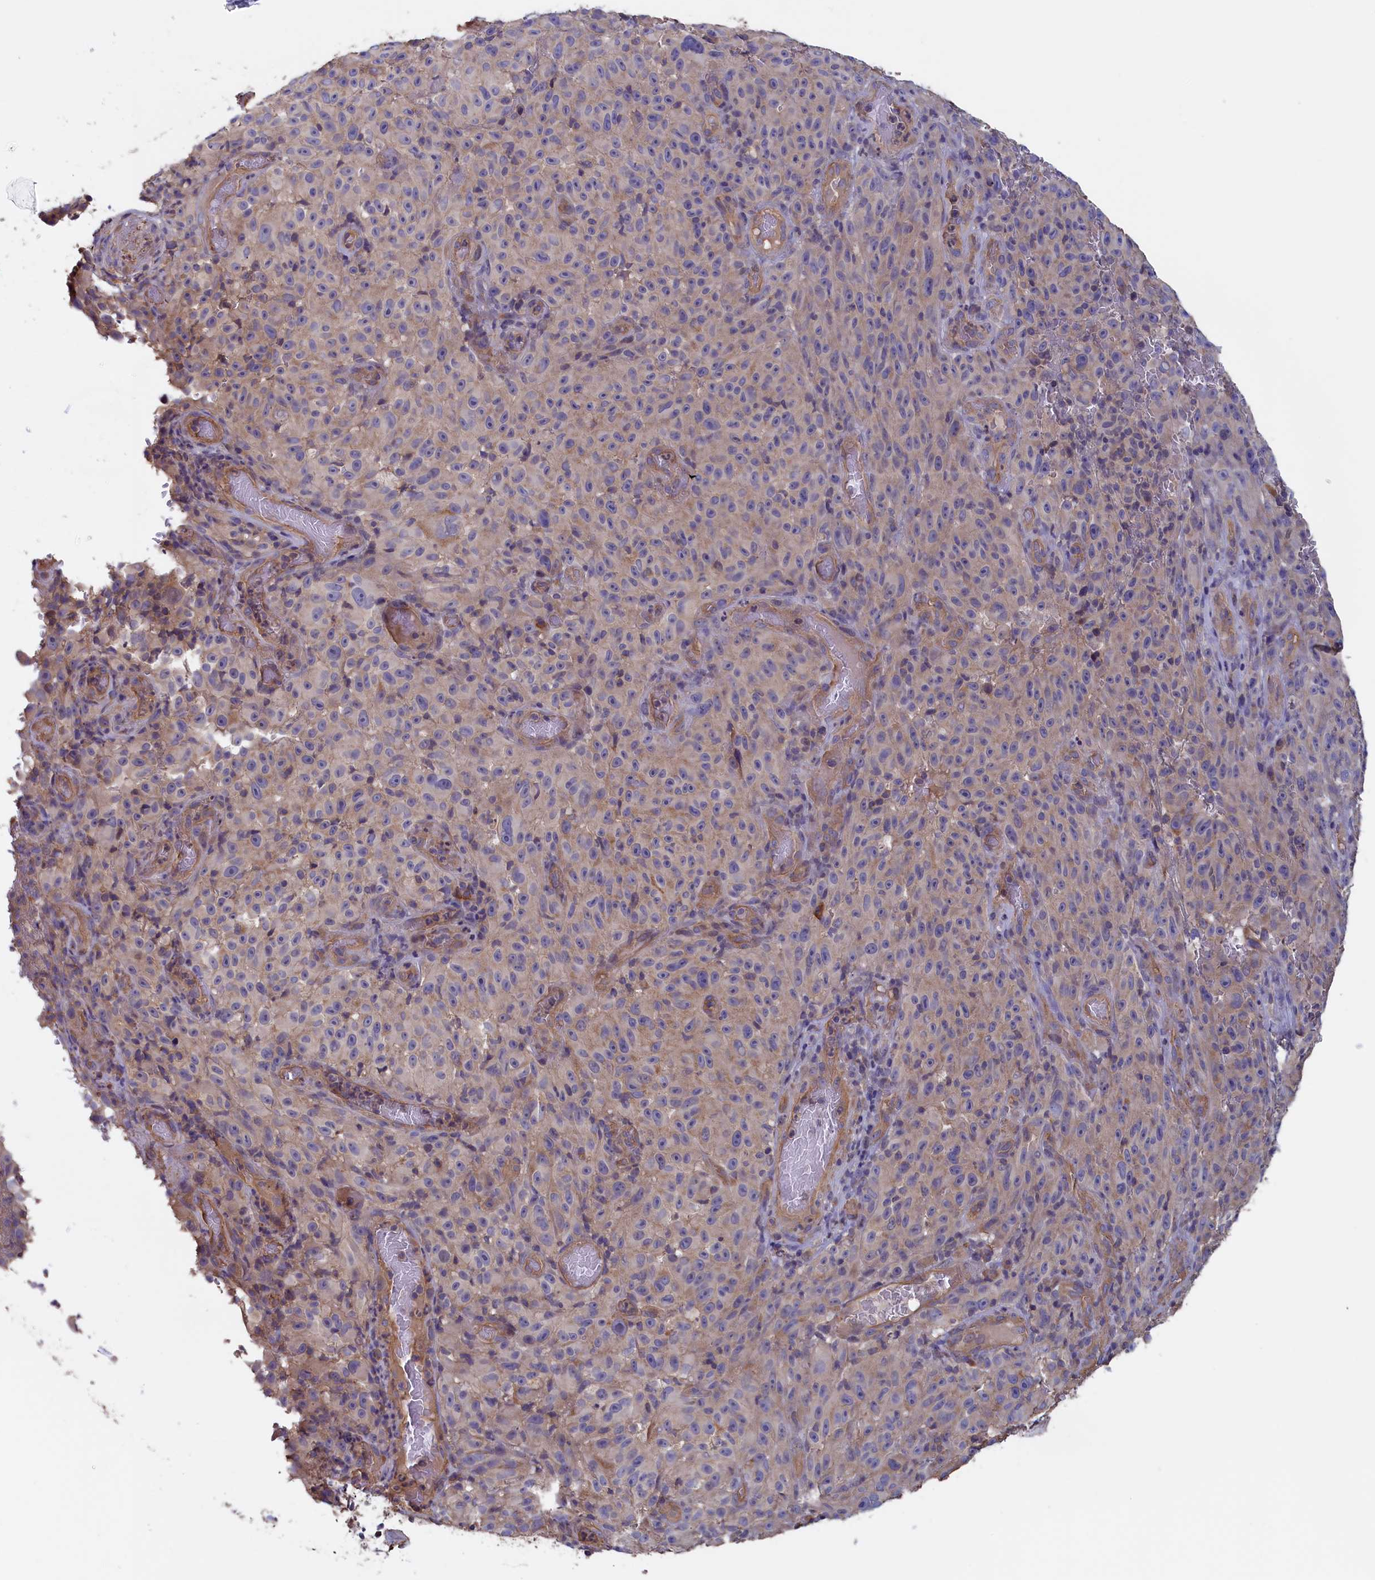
{"staining": {"intensity": "weak", "quantity": "<25%", "location": "cytoplasmic/membranous"}, "tissue": "melanoma", "cell_type": "Tumor cells", "image_type": "cancer", "snomed": [{"axis": "morphology", "description": "Malignant melanoma, NOS"}, {"axis": "topography", "description": "Skin"}], "caption": "An IHC image of melanoma is shown. There is no staining in tumor cells of melanoma.", "gene": "ANKRD2", "patient": {"sex": "female", "age": 82}}